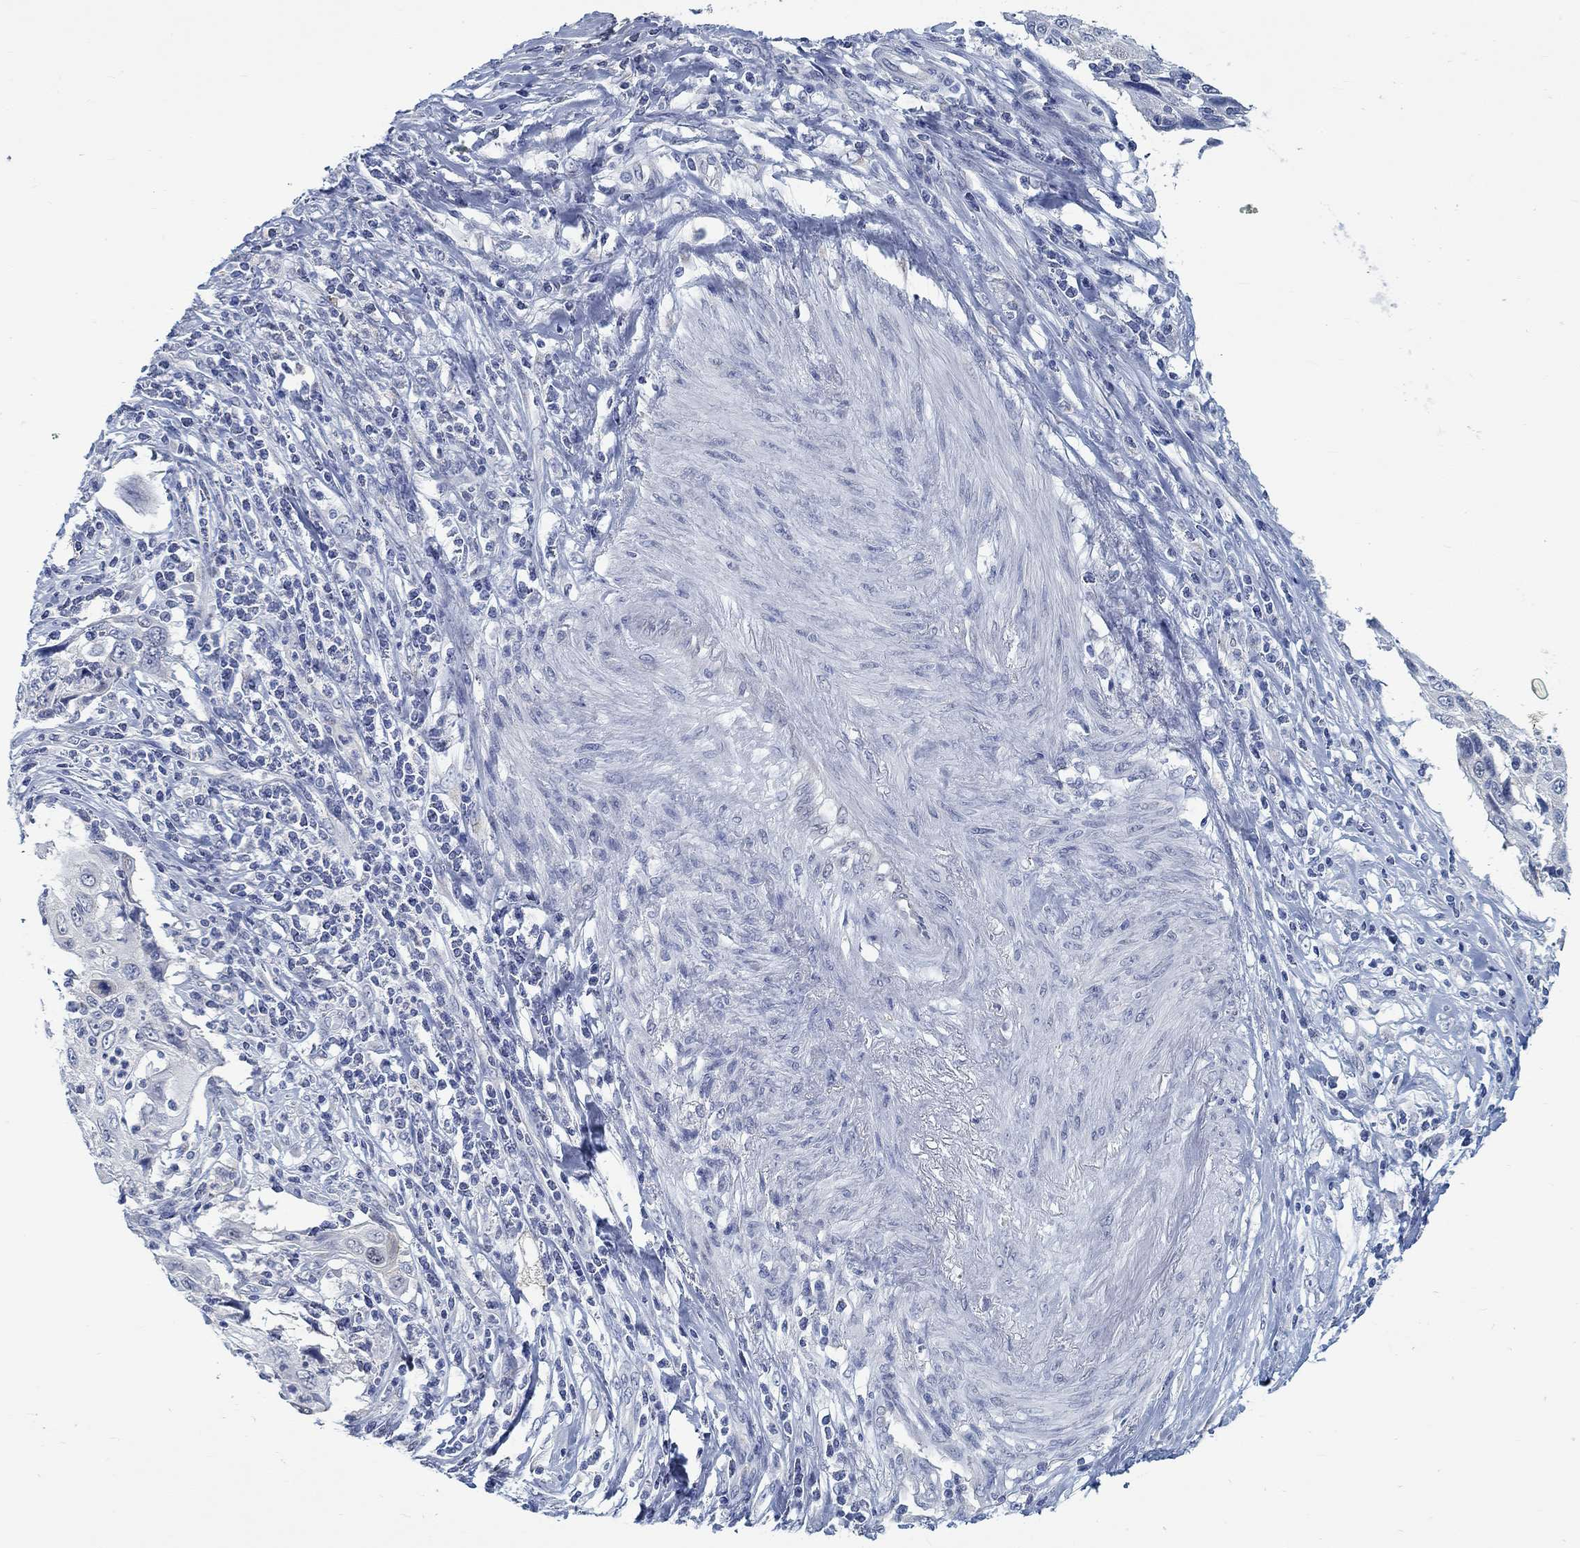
{"staining": {"intensity": "weak", "quantity": "<25%", "location": "cytoplasmic/membranous"}, "tissue": "cervical cancer", "cell_type": "Tumor cells", "image_type": "cancer", "snomed": [{"axis": "morphology", "description": "Squamous cell carcinoma, NOS"}, {"axis": "topography", "description": "Cervix"}], "caption": "High power microscopy photomicrograph of an immunohistochemistry (IHC) photomicrograph of cervical cancer (squamous cell carcinoma), revealing no significant positivity in tumor cells.", "gene": "TEKT4", "patient": {"sex": "female", "age": 70}}